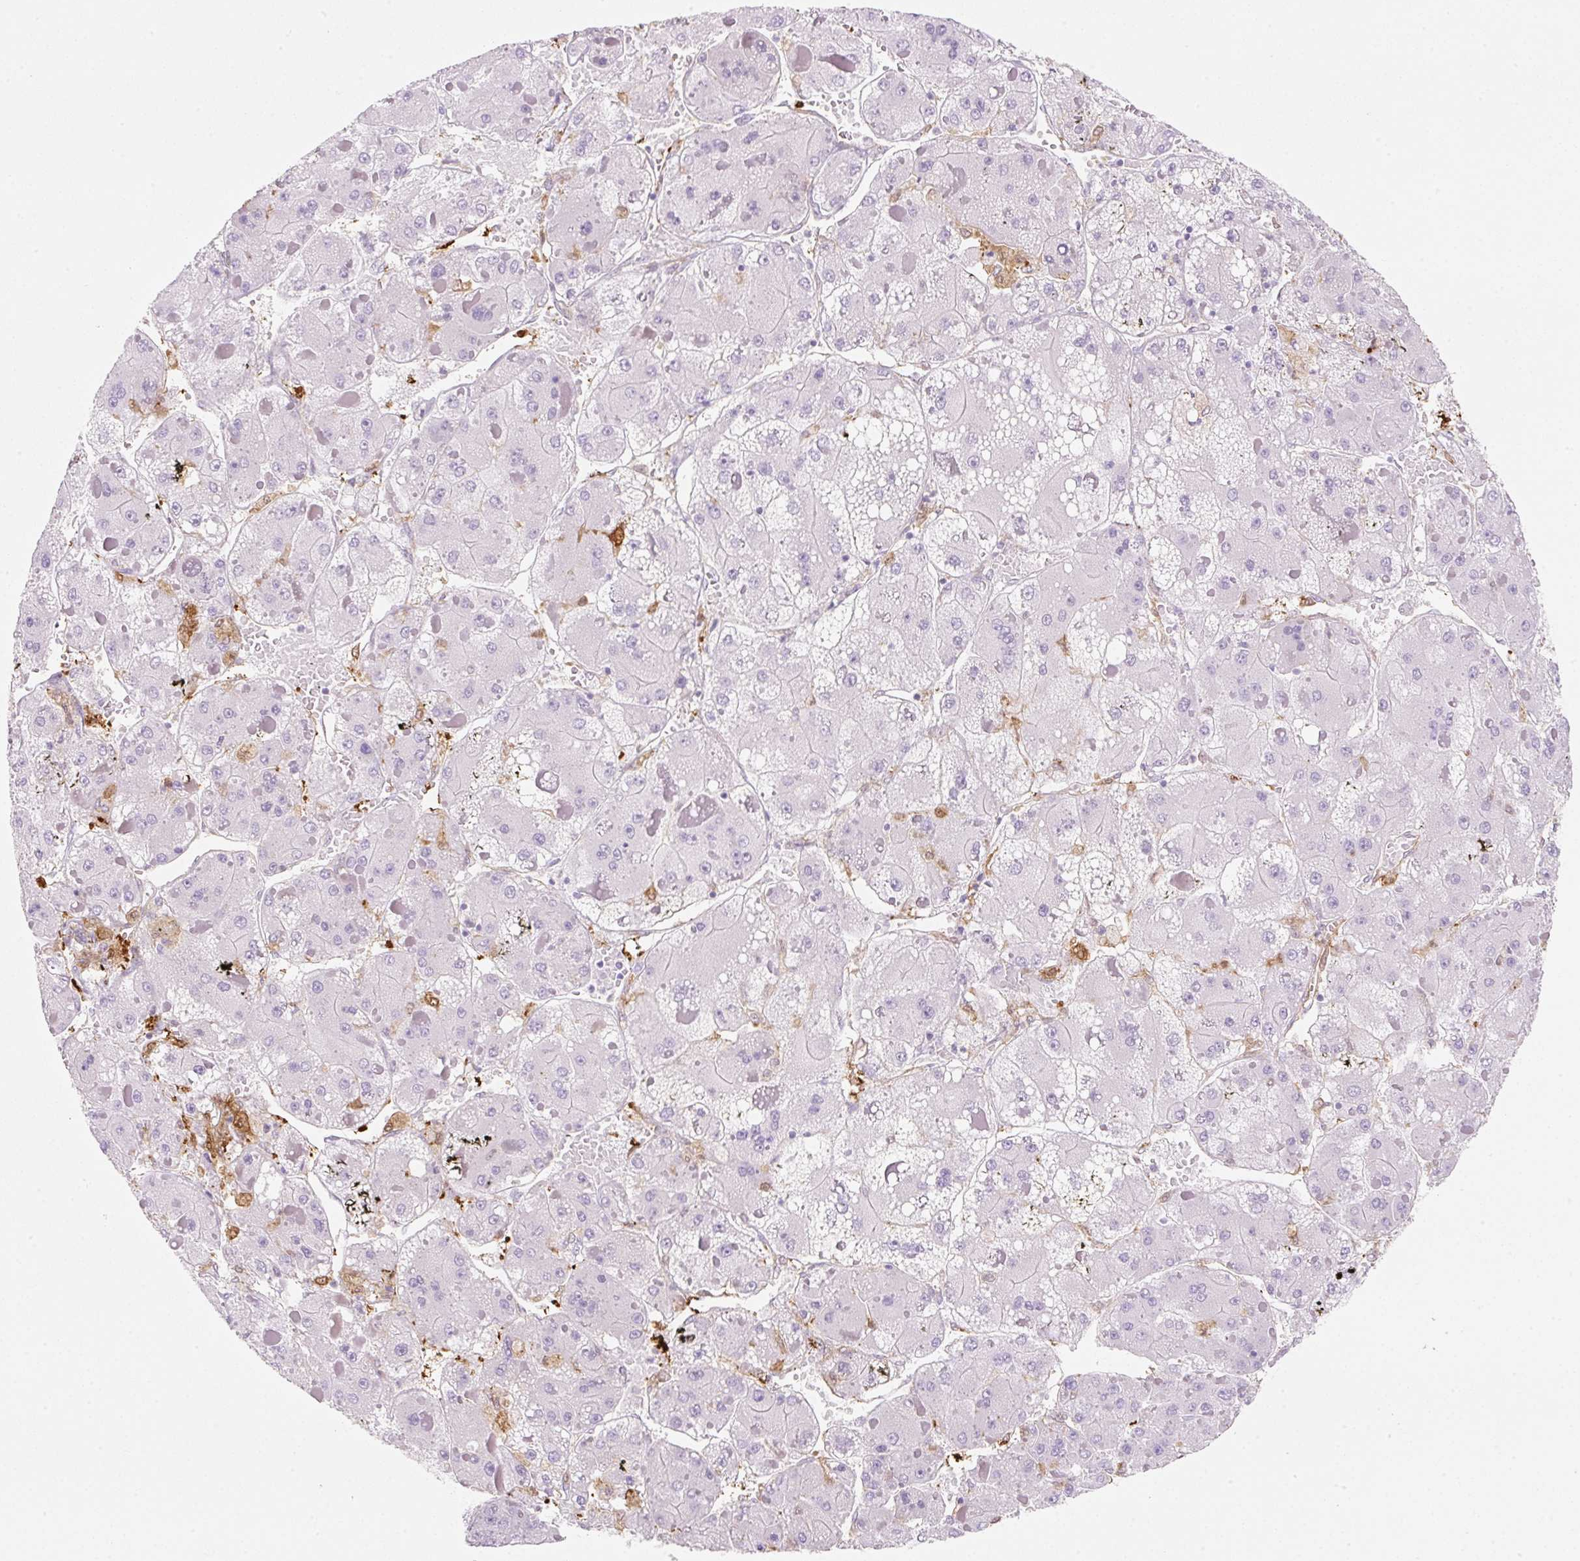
{"staining": {"intensity": "negative", "quantity": "none", "location": "none"}, "tissue": "liver cancer", "cell_type": "Tumor cells", "image_type": "cancer", "snomed": [{"axis": "morphology", "description": "Carcinoma, Hepatocellular, NOS"}, {"axis": "topography", "description": "Liver"}], "caption": "Immunohistochemistry micrograph of neoplastic tissue: hepatocellular carcinoma (liver) stained with DAB reveals no significant protein positivity in tumor cells.", "gene": "FABP5", "patient": {"sex": "female", "age": 73}}